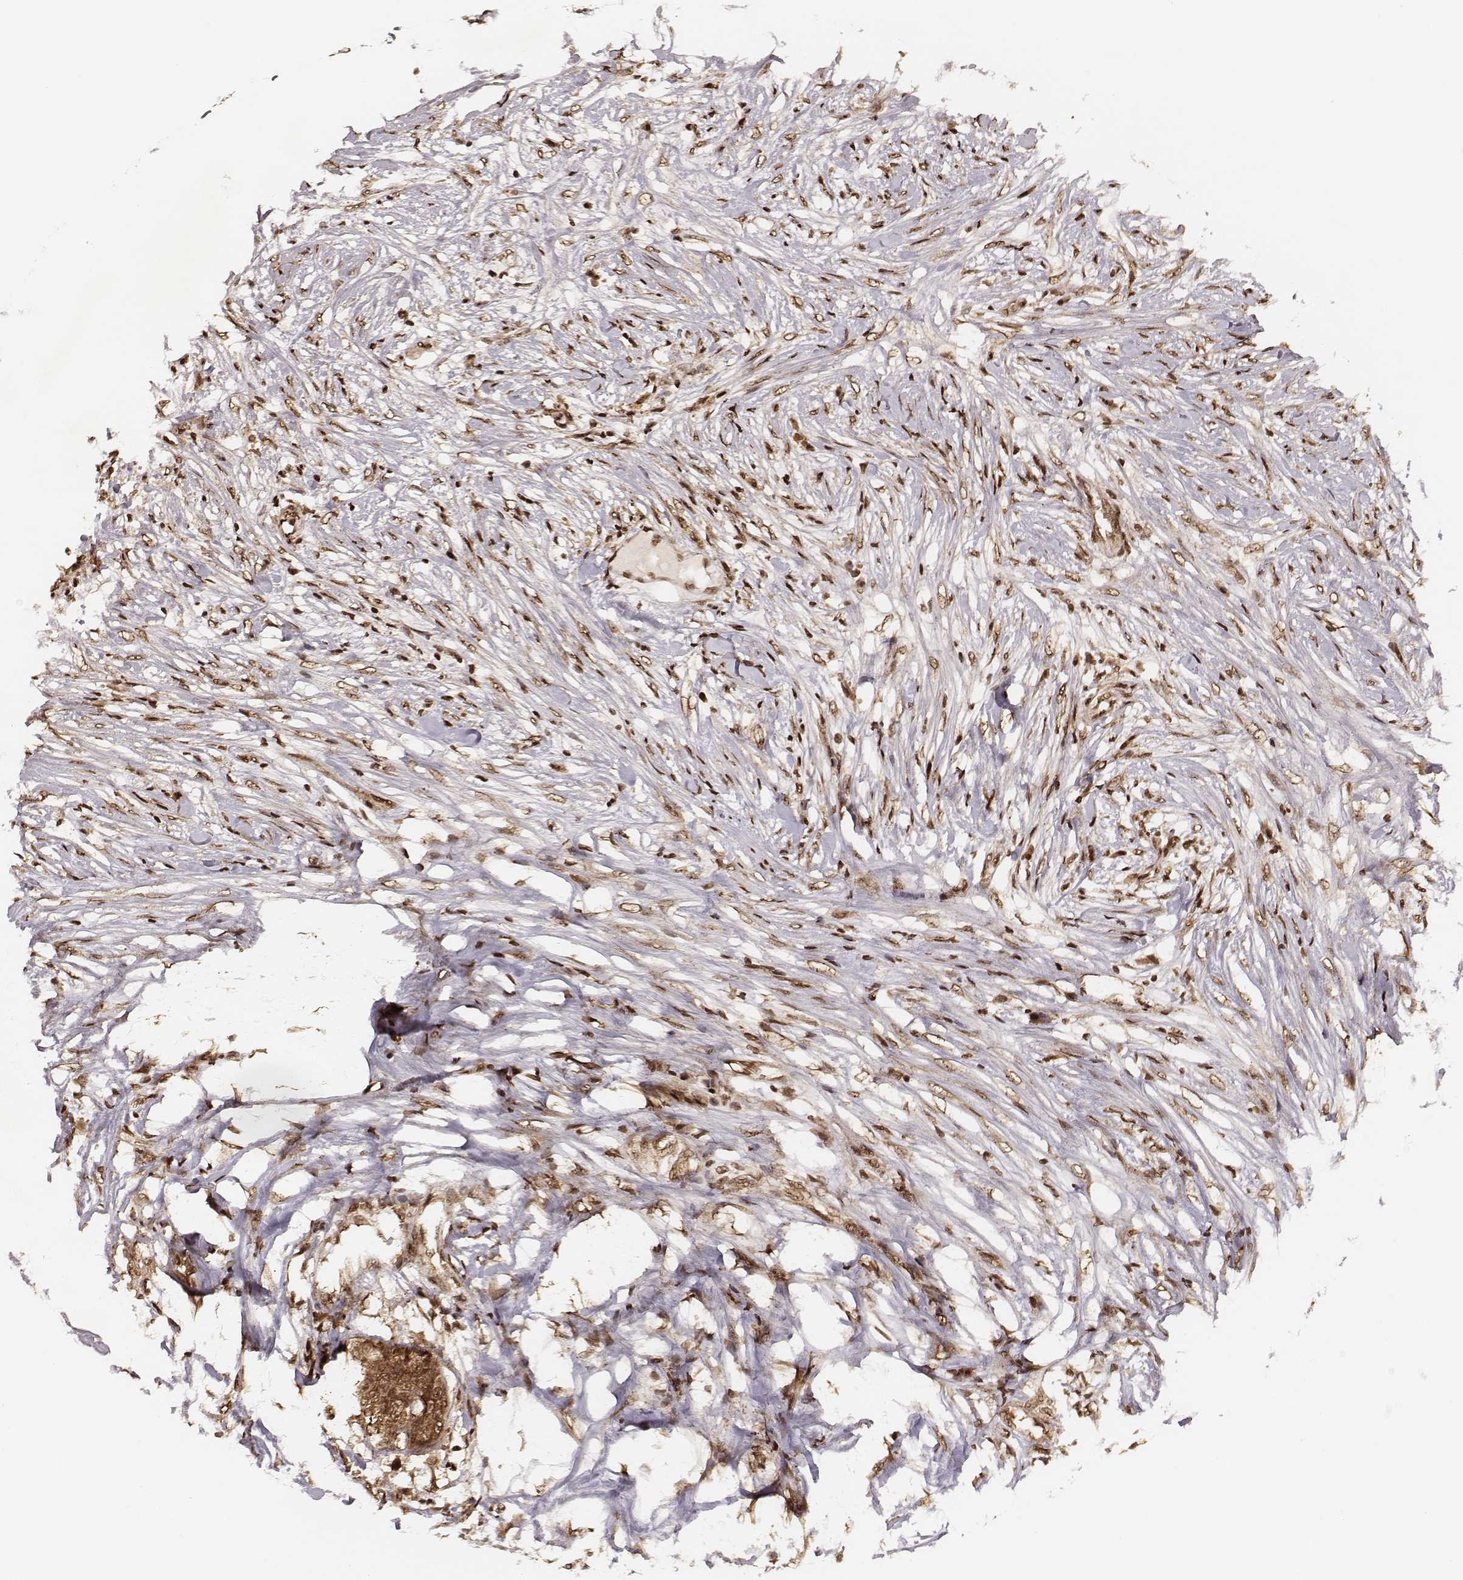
{"staining": {"intensity": "moderate", "quantity": ">75%", "location": "cytoplasmic/membranous,nuclear"}, "tissue": "colorectal cancer", "cell_type": "Tumor cells", "image_type": "cancer", "snomed": [{"axis": "morphology", "description": "Adenocarcinoma, NOS"}, {"axis": "topography", "description": "Colon"}], "caption": "Immunohistochemical staining of colorectal adenocarcinoma demonstrates moderate cytoplasmic/membranous and nuclear protein staining in about >75% of tumor cells. (Stains: DAB in brown, nuclei in blue, Microscopy: brightfield microscopy at high magnification).", "gene": "NFX1", "patient": {"sex": "female", "age": 48}}